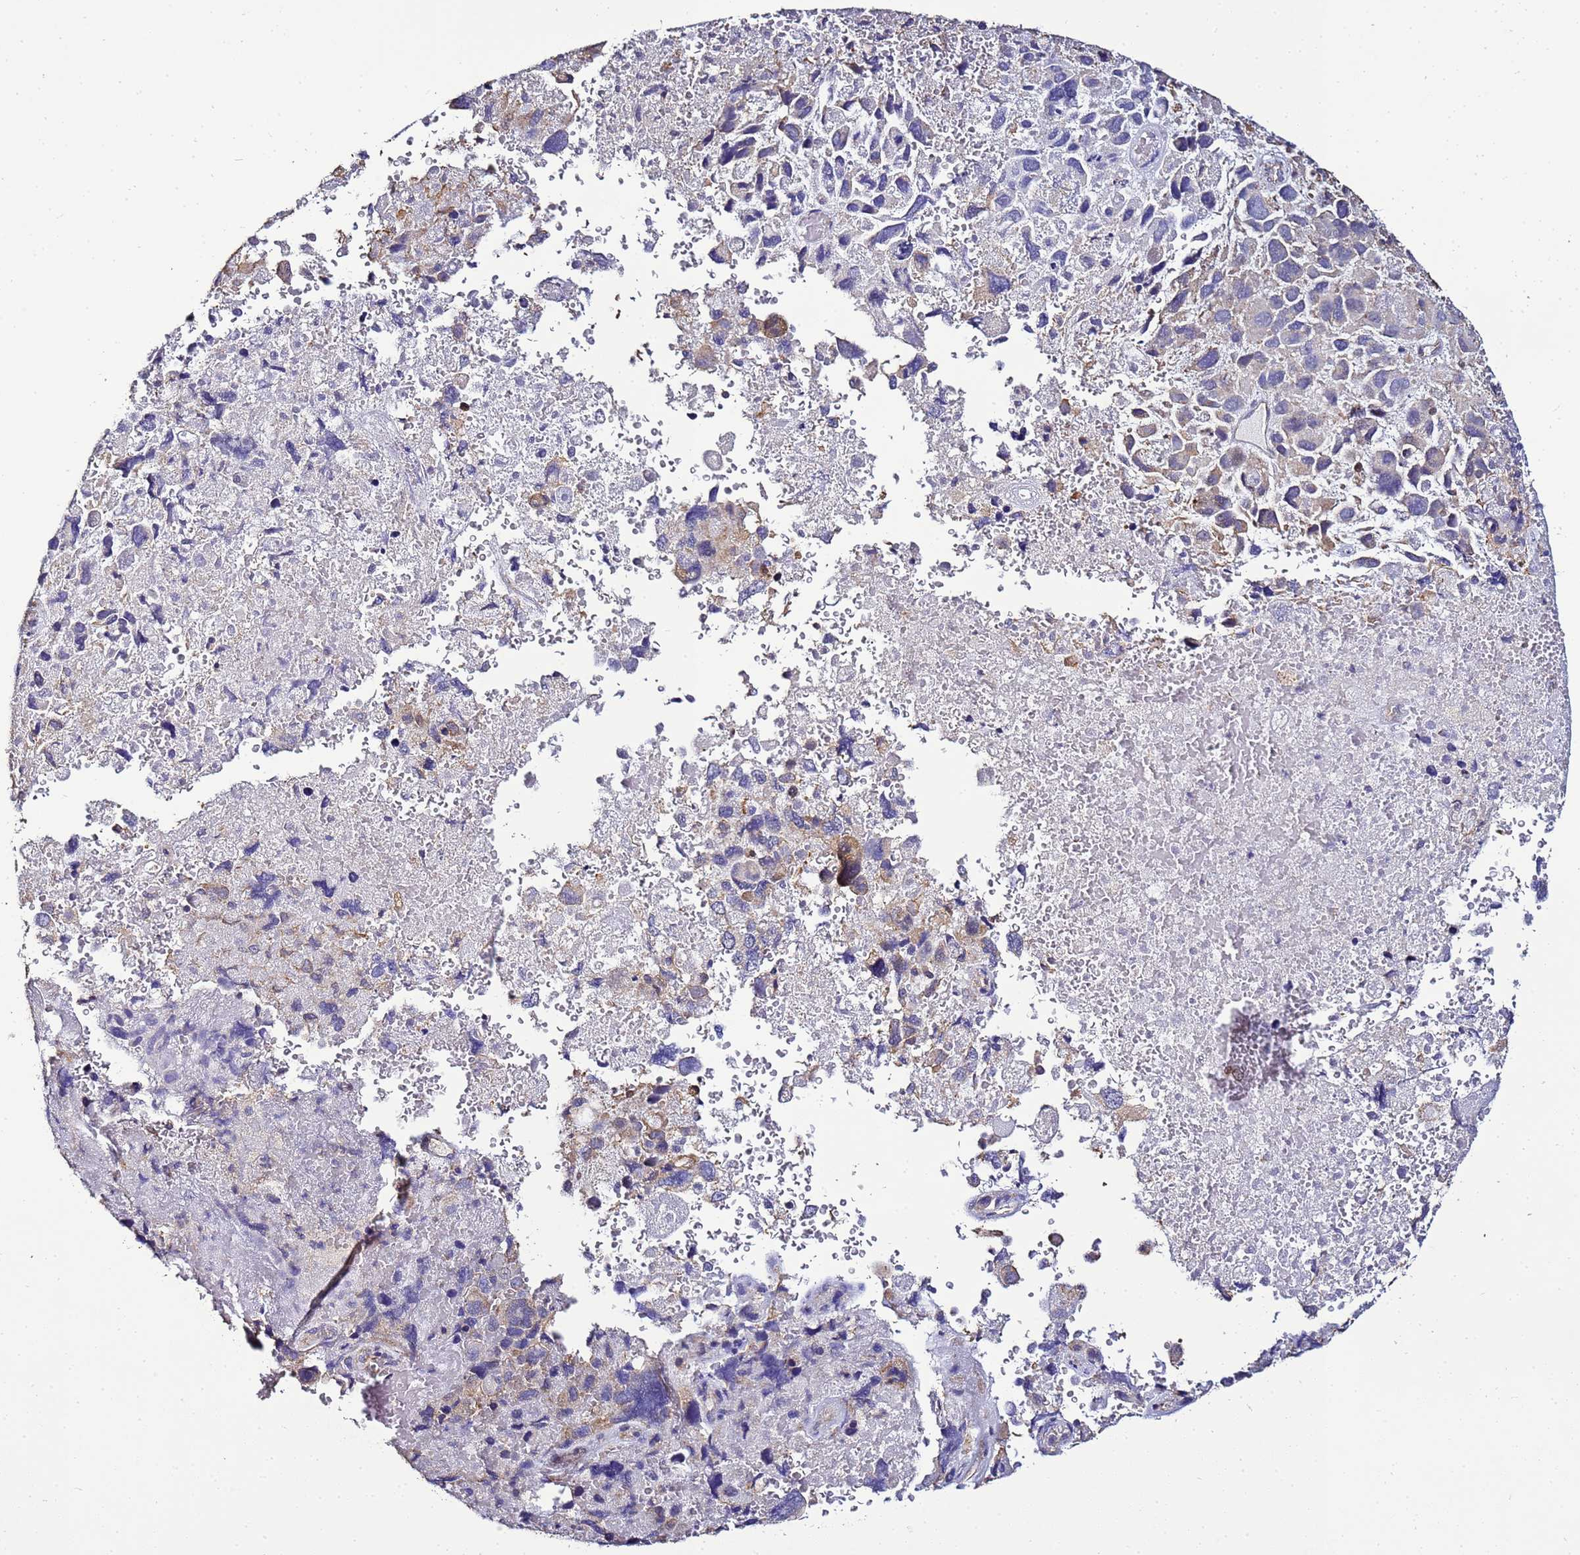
{"staining": {"intensity": "moderate", "quantity": "<25%", "location": "cytoplasmic/membranous"}, "tissue": "melanoma", "cell_type": "Tumor cells", "image_type": "cancer", "snomed": [{"axis": "morphology", "description": "Malignant melanoma, Metastatic site"}, {"axis": "topography", "description": "Brain"}], "caption": "Protein expression analysis of human melanoma reveals moderate cytoplasmic/membranous positivity in about <25% of tumor cells. The staining was performed using DAB (3,3'-diaminobenzidine) to visualize the protein expression in brown, while the nuclei were stained in blue with hematoxylin (Magnification: 20x).", "gene": "ENOPH1", "patient": {"sex": "female", "age": 53}}